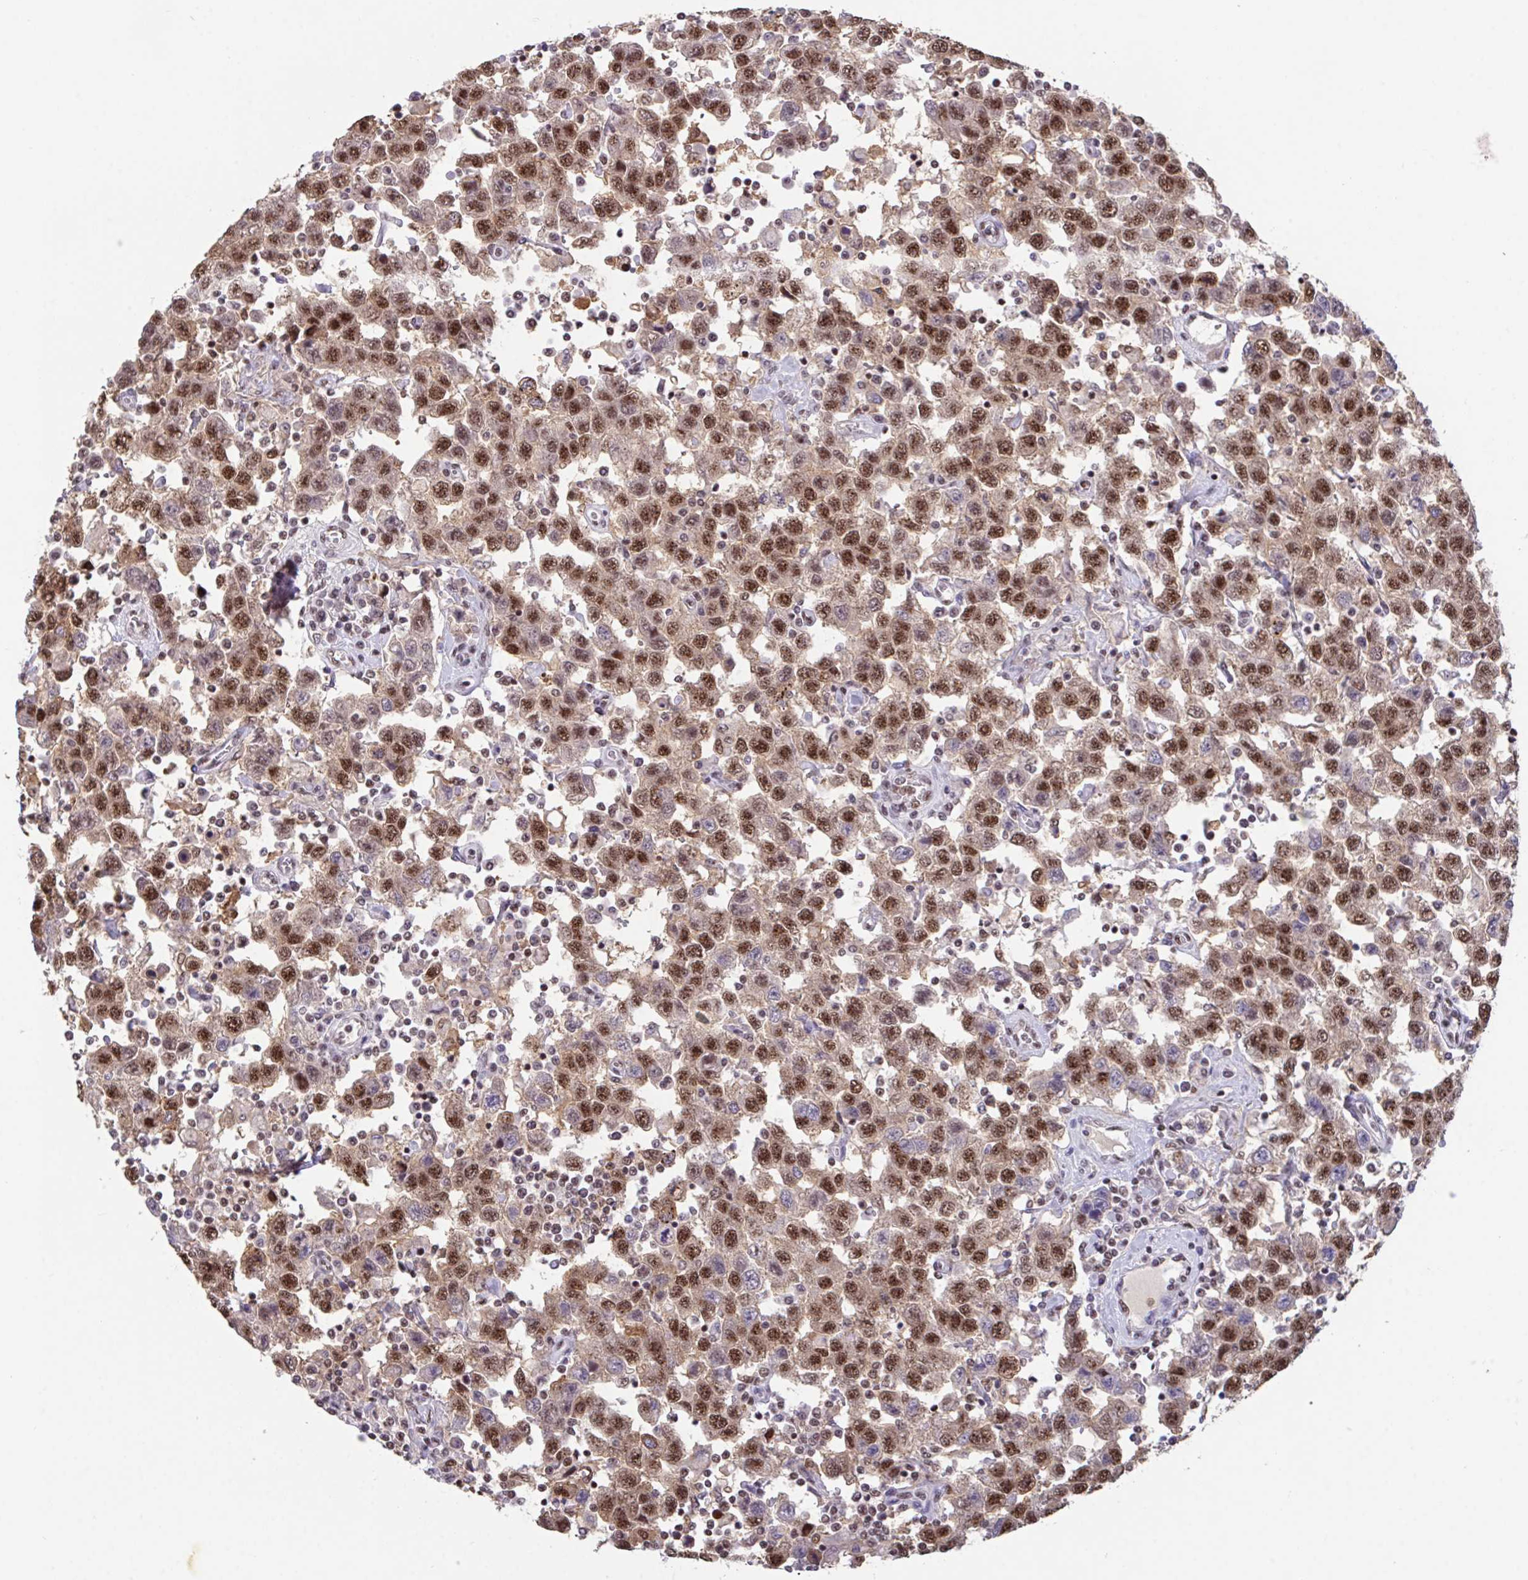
{"staining": {"intensity": "strong", "quantity": ">75%", "location": "nuclear"}, "tissue": "testis cancer", "cell_type": "Tumor cells", "image_type": "cancer", "snomed": [{"axis": "morphology", "description": "Seminoma, NOS"}, {"axis": "topography", "description": "Testis"}], "caption": "Immunohistochemical staining of human testis seminoma shows high levels of strong nuclear staining in approximately >75% of tumor cells.", "gene": "OR6K3", "patient": {"sex": "male", "age": 41}}